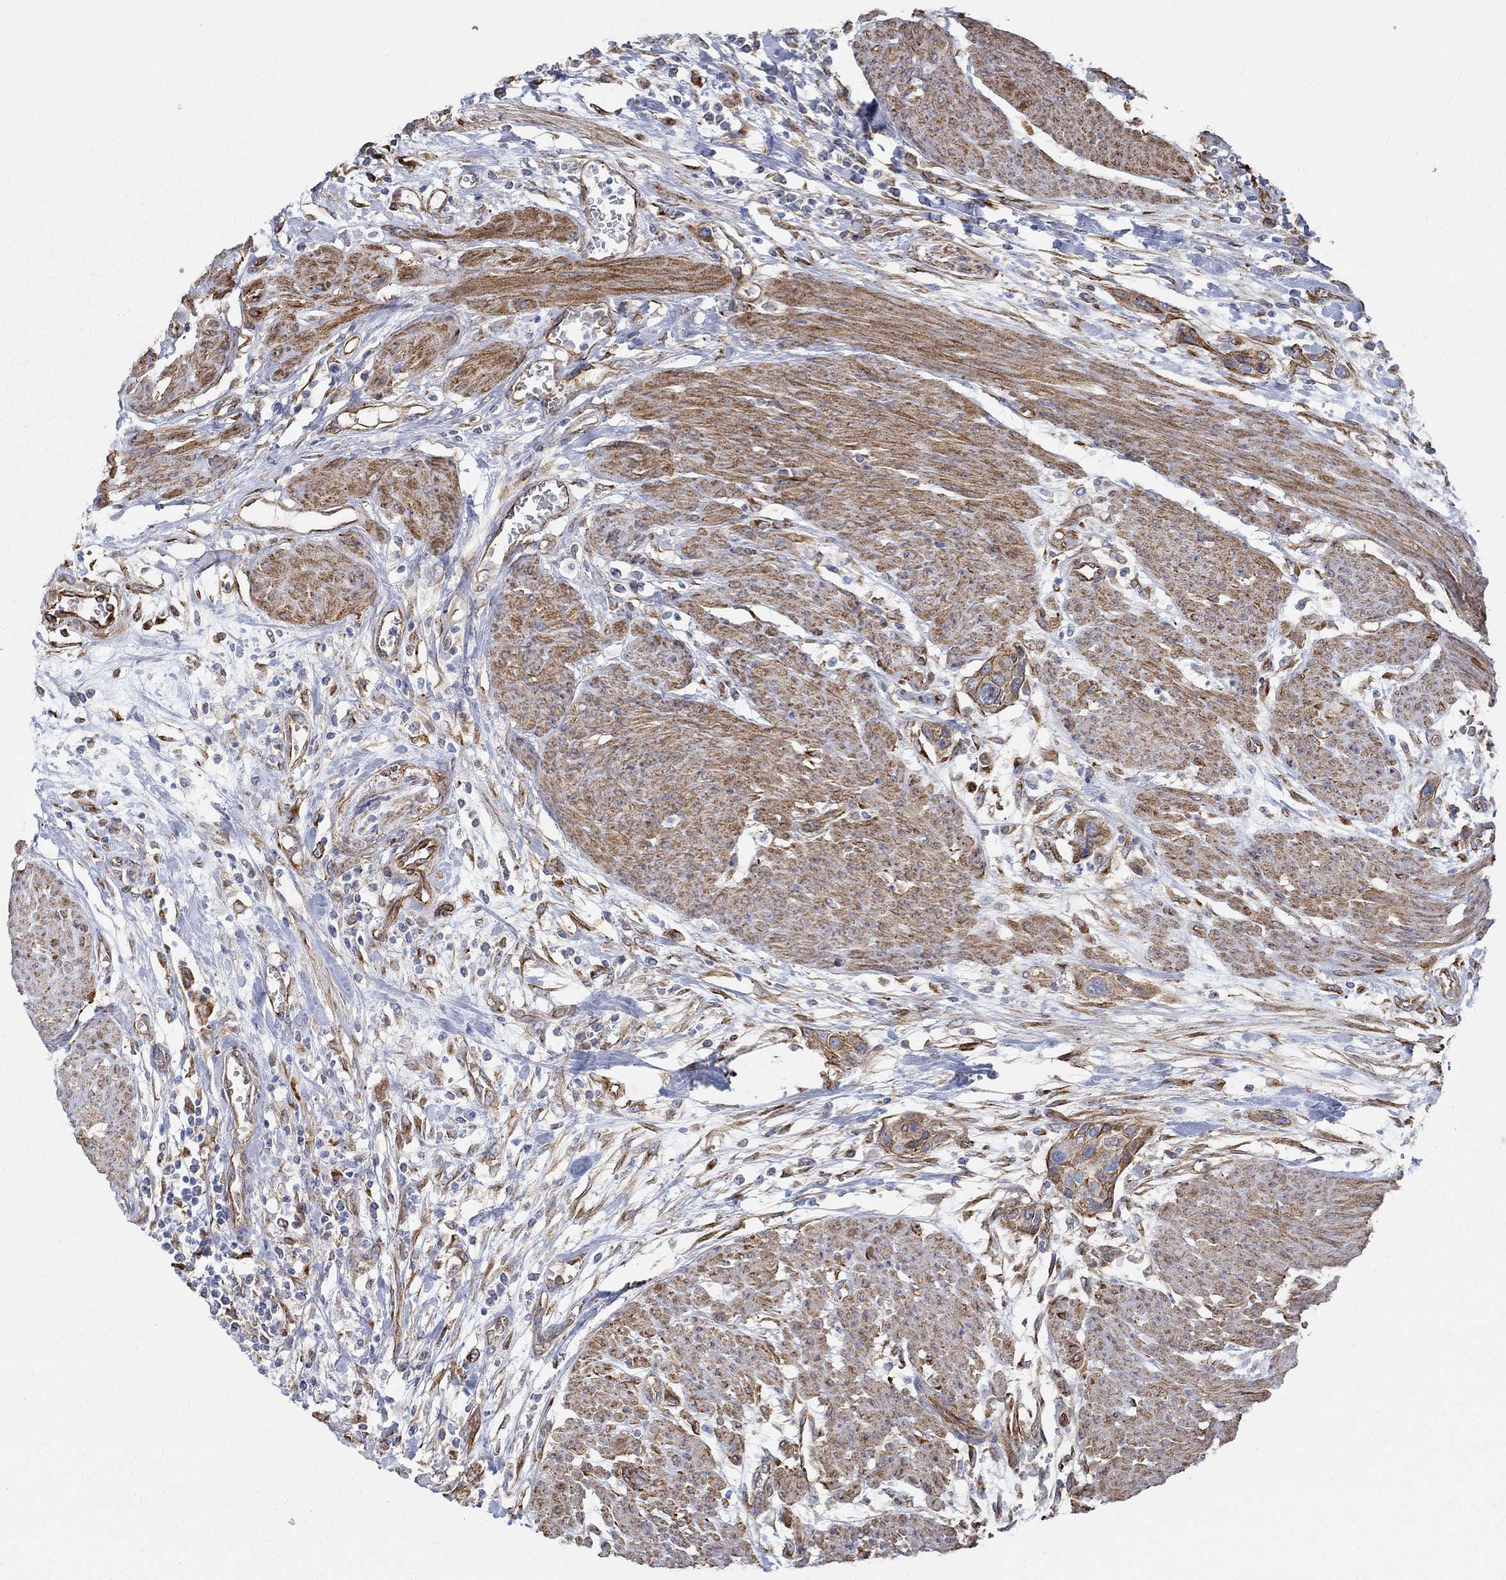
{"staining": {"intensity": "strong", "quantity": "<25%", "location": "cytoplasmic/membranous"}, "tissue": "urothelial cancer", "cell_type": "Tumor cells", "image_type": "cancer", "snomed": [{"axis": "morphology", "description": "Urothelial carcinoma, High grade"}, {"axis": "topography", "description": "Urinary bladder"}], "caption": "Urothelial cancer was stained to show a protein in brown. There is medium levels of strong cytoplasmic/membranous expression in about <25% of tumor cells.", "gene": "STC2", "patient": {"sex": "male", "age": 35}}